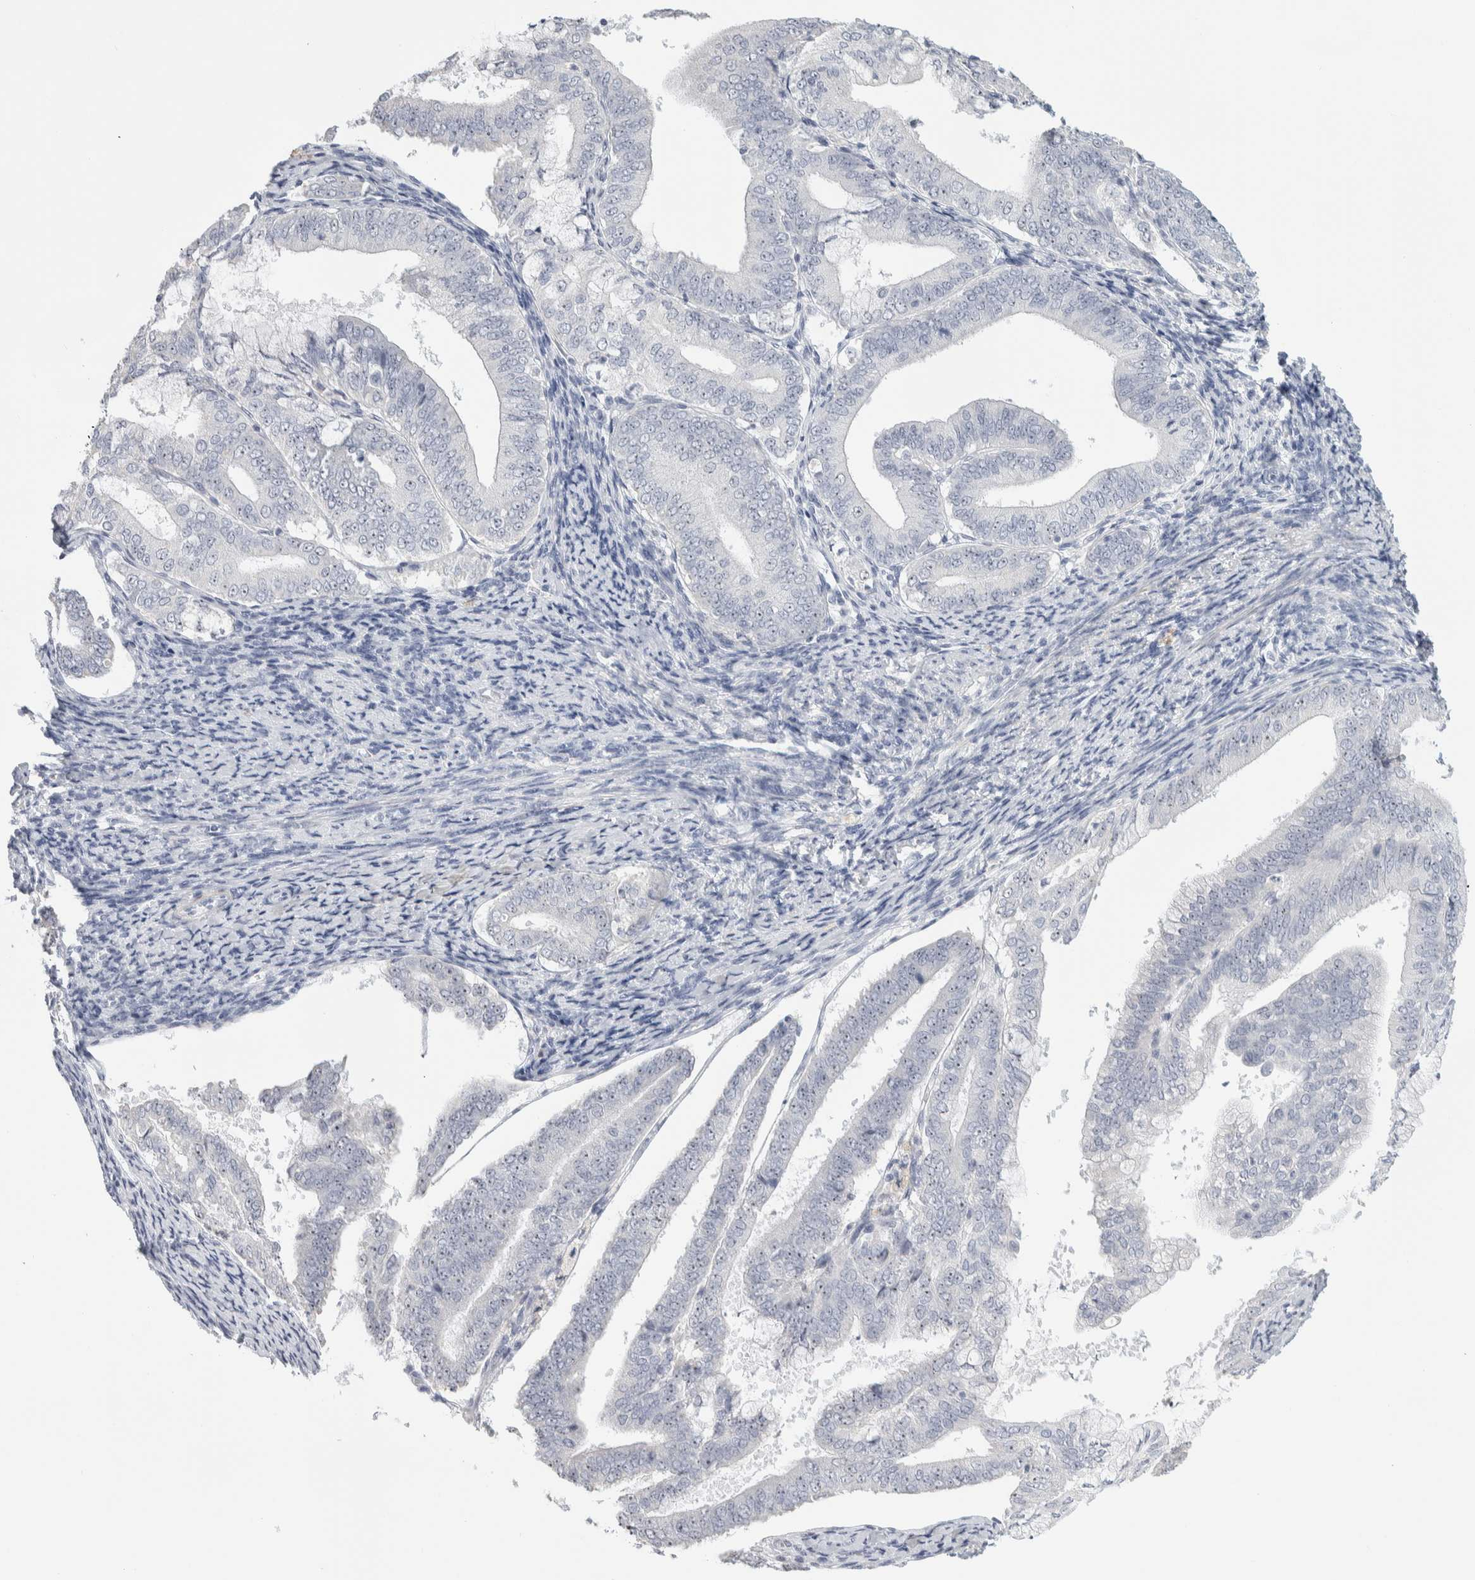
{"staining": {"intensity": "moderate", "quantity": "25%-75%", "location": "nuclear"}, "tissue": "endometrial cancer", "cell_type": "Tumor cells", "image_type": "cancer", "snomed": [{"axis": "morphology", "description": "Adenocarcinoma, NOS"}, {"axis": "topography", "description": "Endometrium"}], "caption": "The photomicrograph shows staining of endometrial cancer (adenocarcinoma), revealing moderate nuclear protein staining (brown color) within tumor cells. The protein is stained brown, and the nuclei are stained in blue (DAB IHC with brightfield microscopy, high magnification).", "gene": "DCXR", "patient": {"sex": "female", "age": 63}}